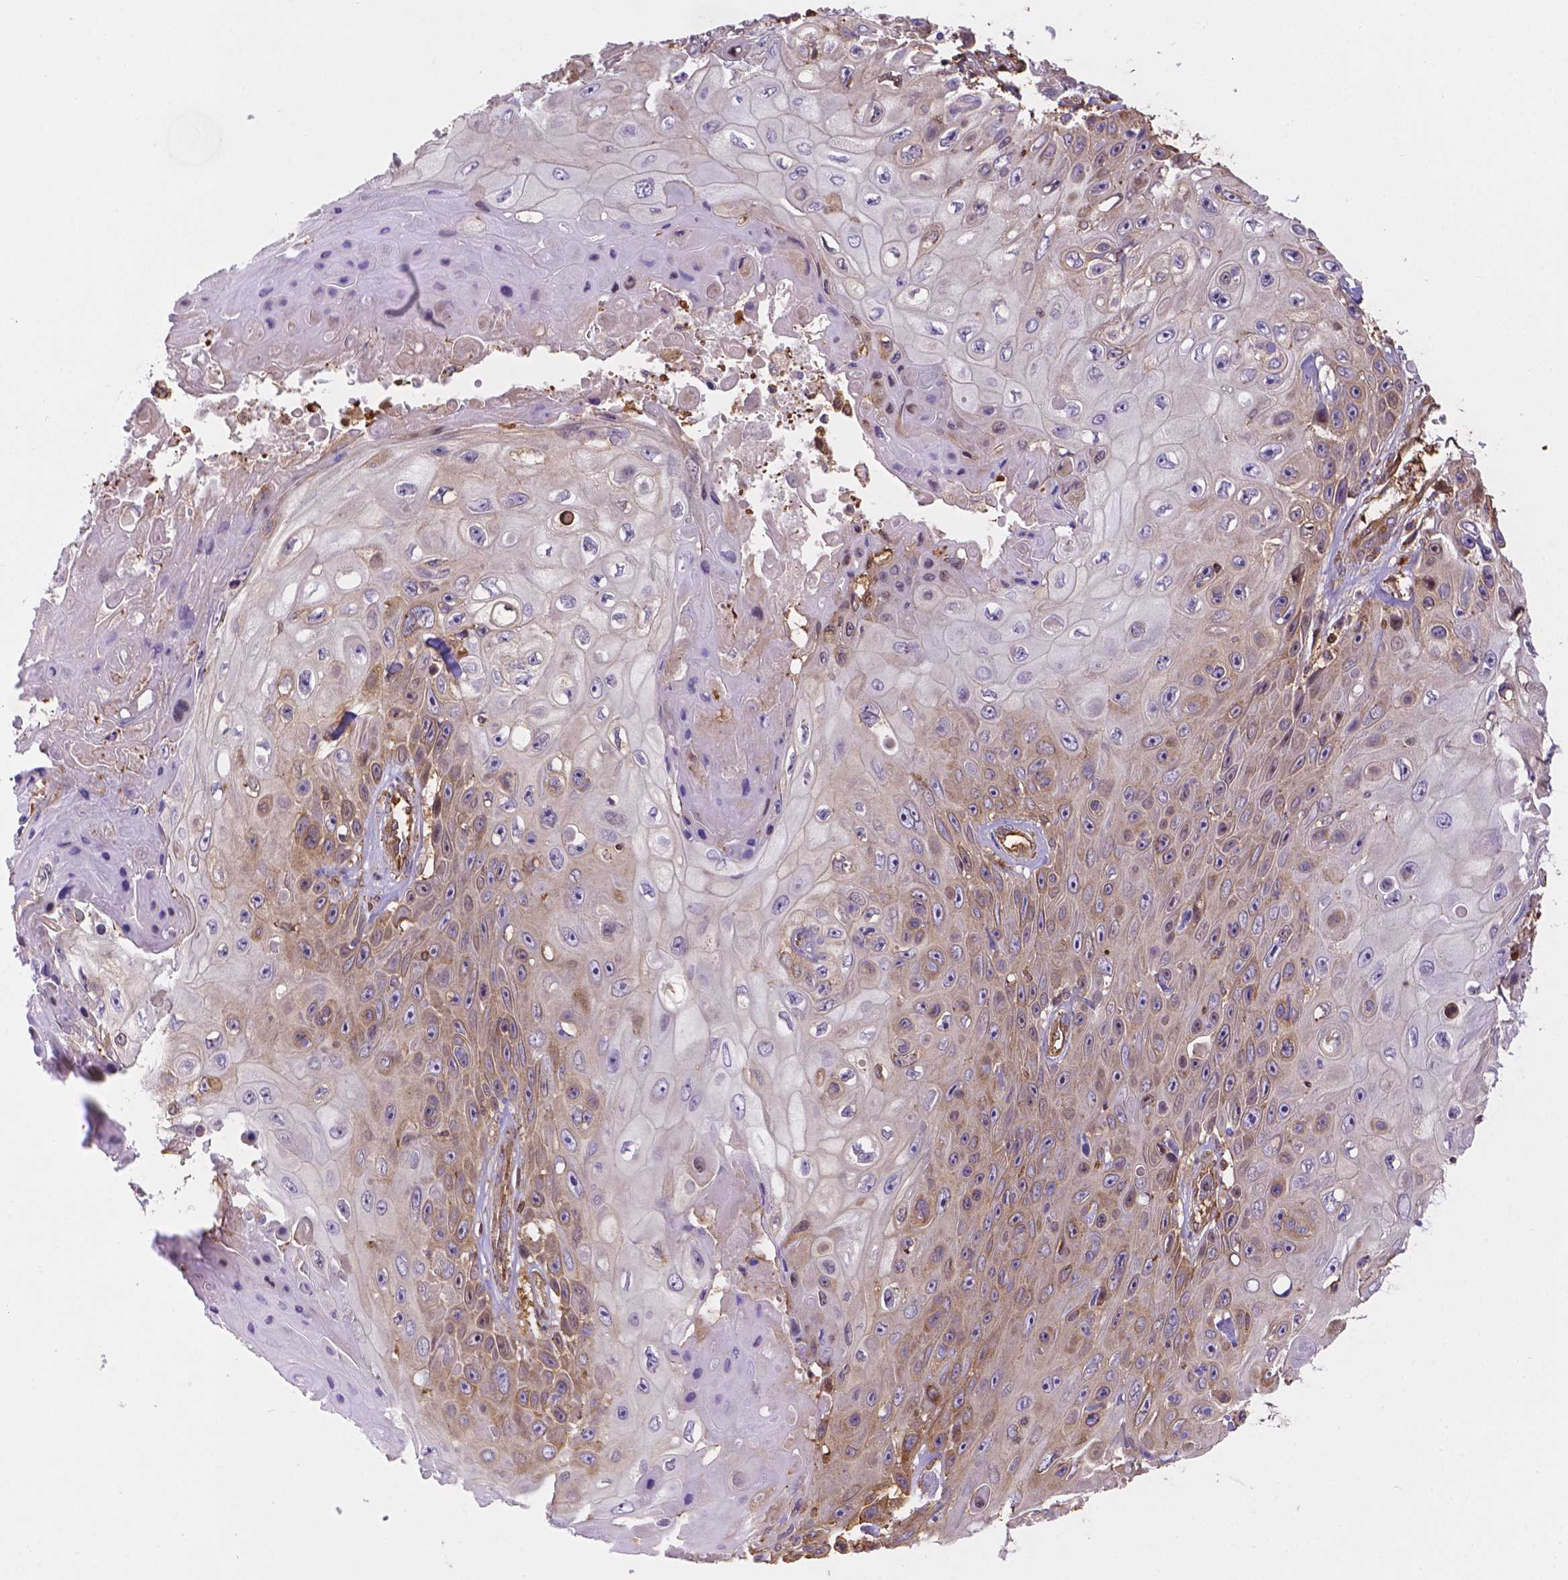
{"staining": {"intensity": "weak", "quantity": "25%-75%", "location": "cytoplasmic/membranous"}, "tissue": "skin cancer", "cell_type": "Tumor cells", "image_type": "cancer", "snomed": [{"axis": "morphology", "description": "Squamous cell carcinoma, NOS"}, {"axis": "topography", "description": "Skin"}], "caption": "Squamous cell carcinoma (skin) stained for a protein displays weak cytoplasmic/membranous positivity in tumor cells.", "gene": "DMWD", "patient": {"sex": "male", "age": 82}}